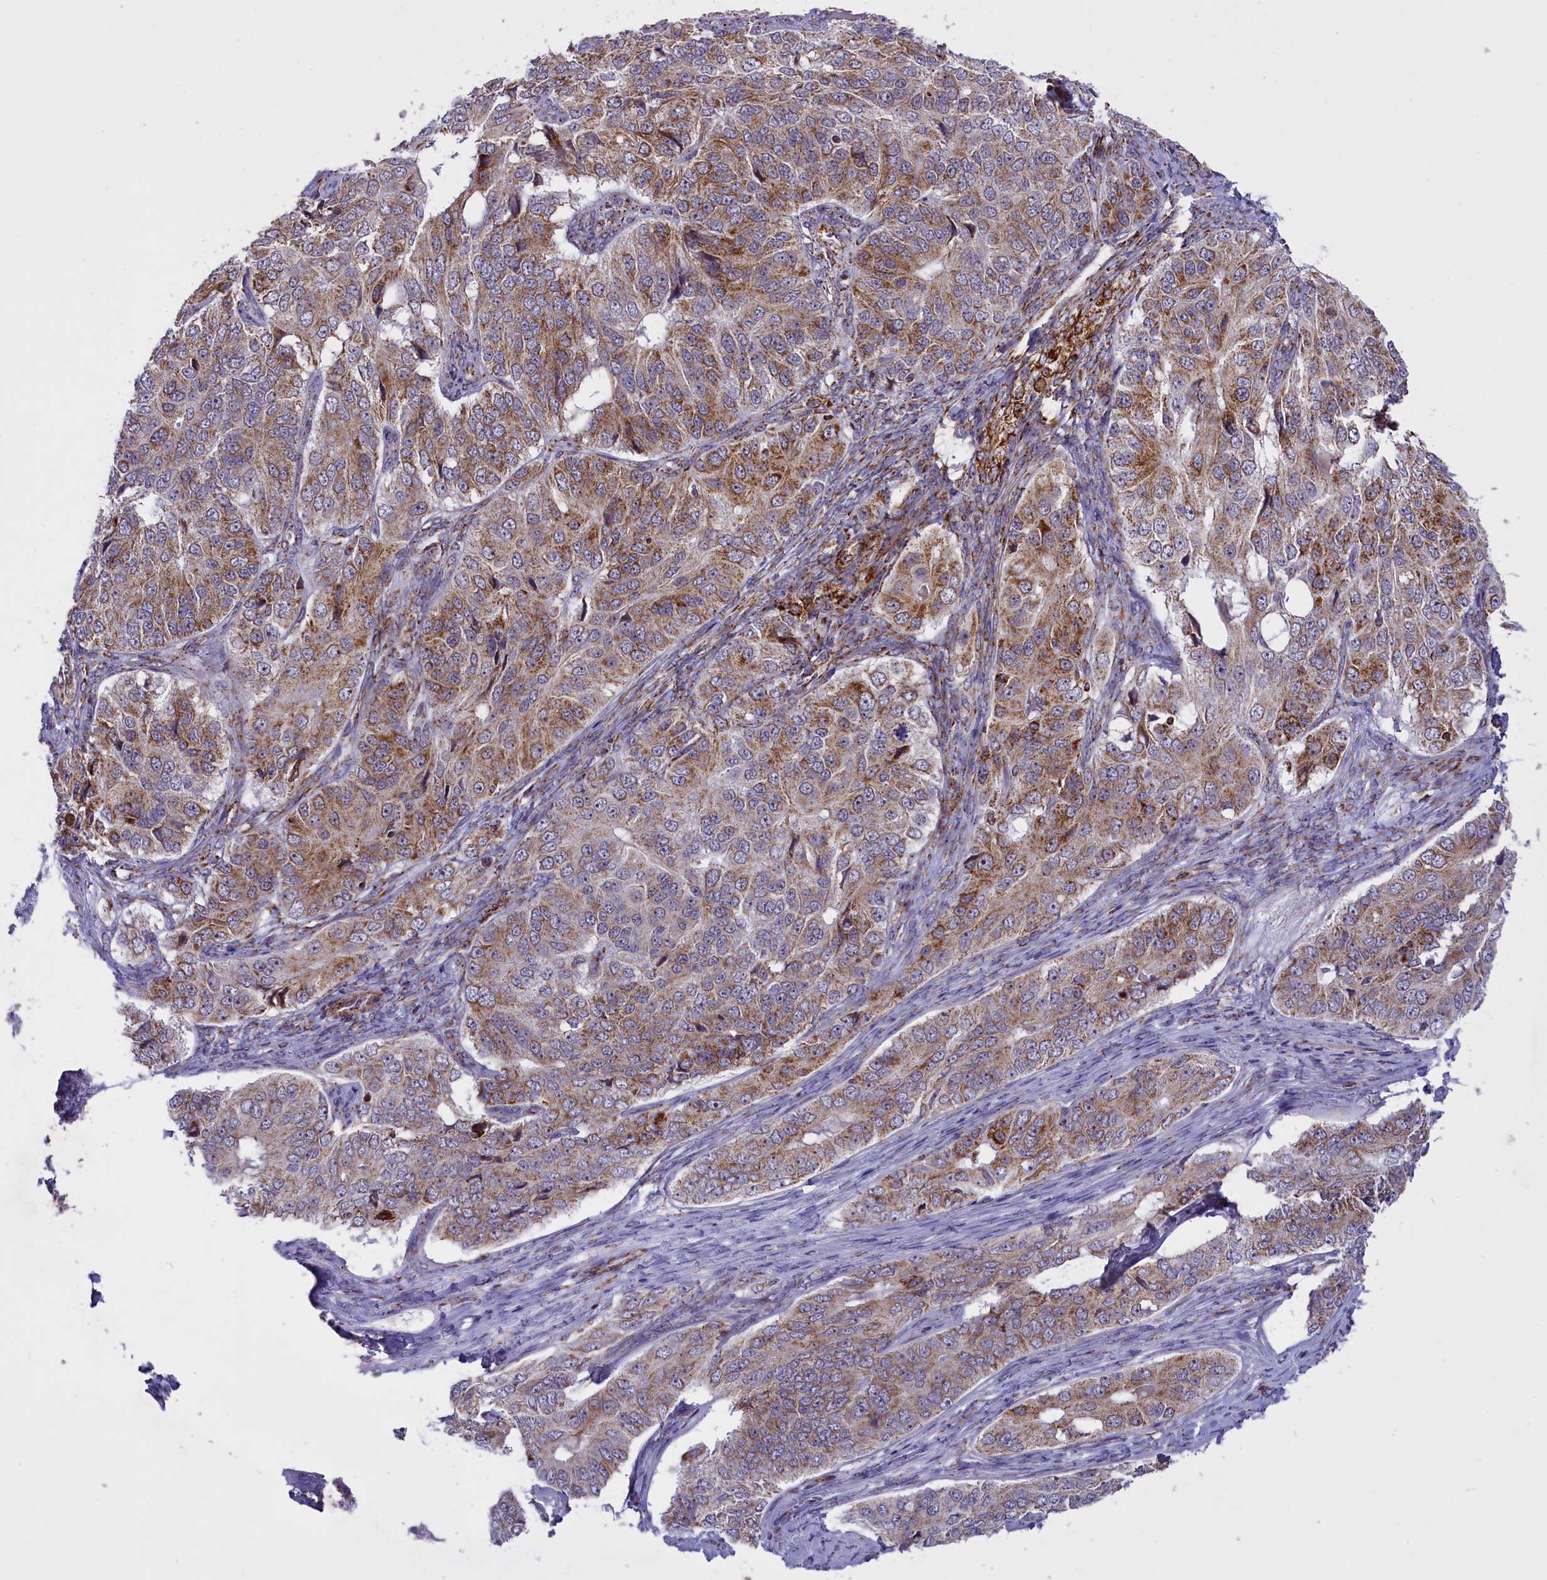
{"staining": {"intensity": "moderate", "quantity": "25%-75%", "location": "cytoplasmic/membranous"}, "tissue": "ovarian cancer", "cell_type": "Tumor cells", "image_type": "cancer", "snomed": [{"axis": "morphology", "description": "Carcinoma, endometroid"}, {"axis": "topography", "description": "Ovary"}], "caption": "Human ovarian cancer stained for a protein (brown) reveals moderate cytoplasmic/membranous positive expression in about 25%-75% of tumor cells.", "gene": "NDUFS5", "patient": {"sex": "female", "age": 51}}